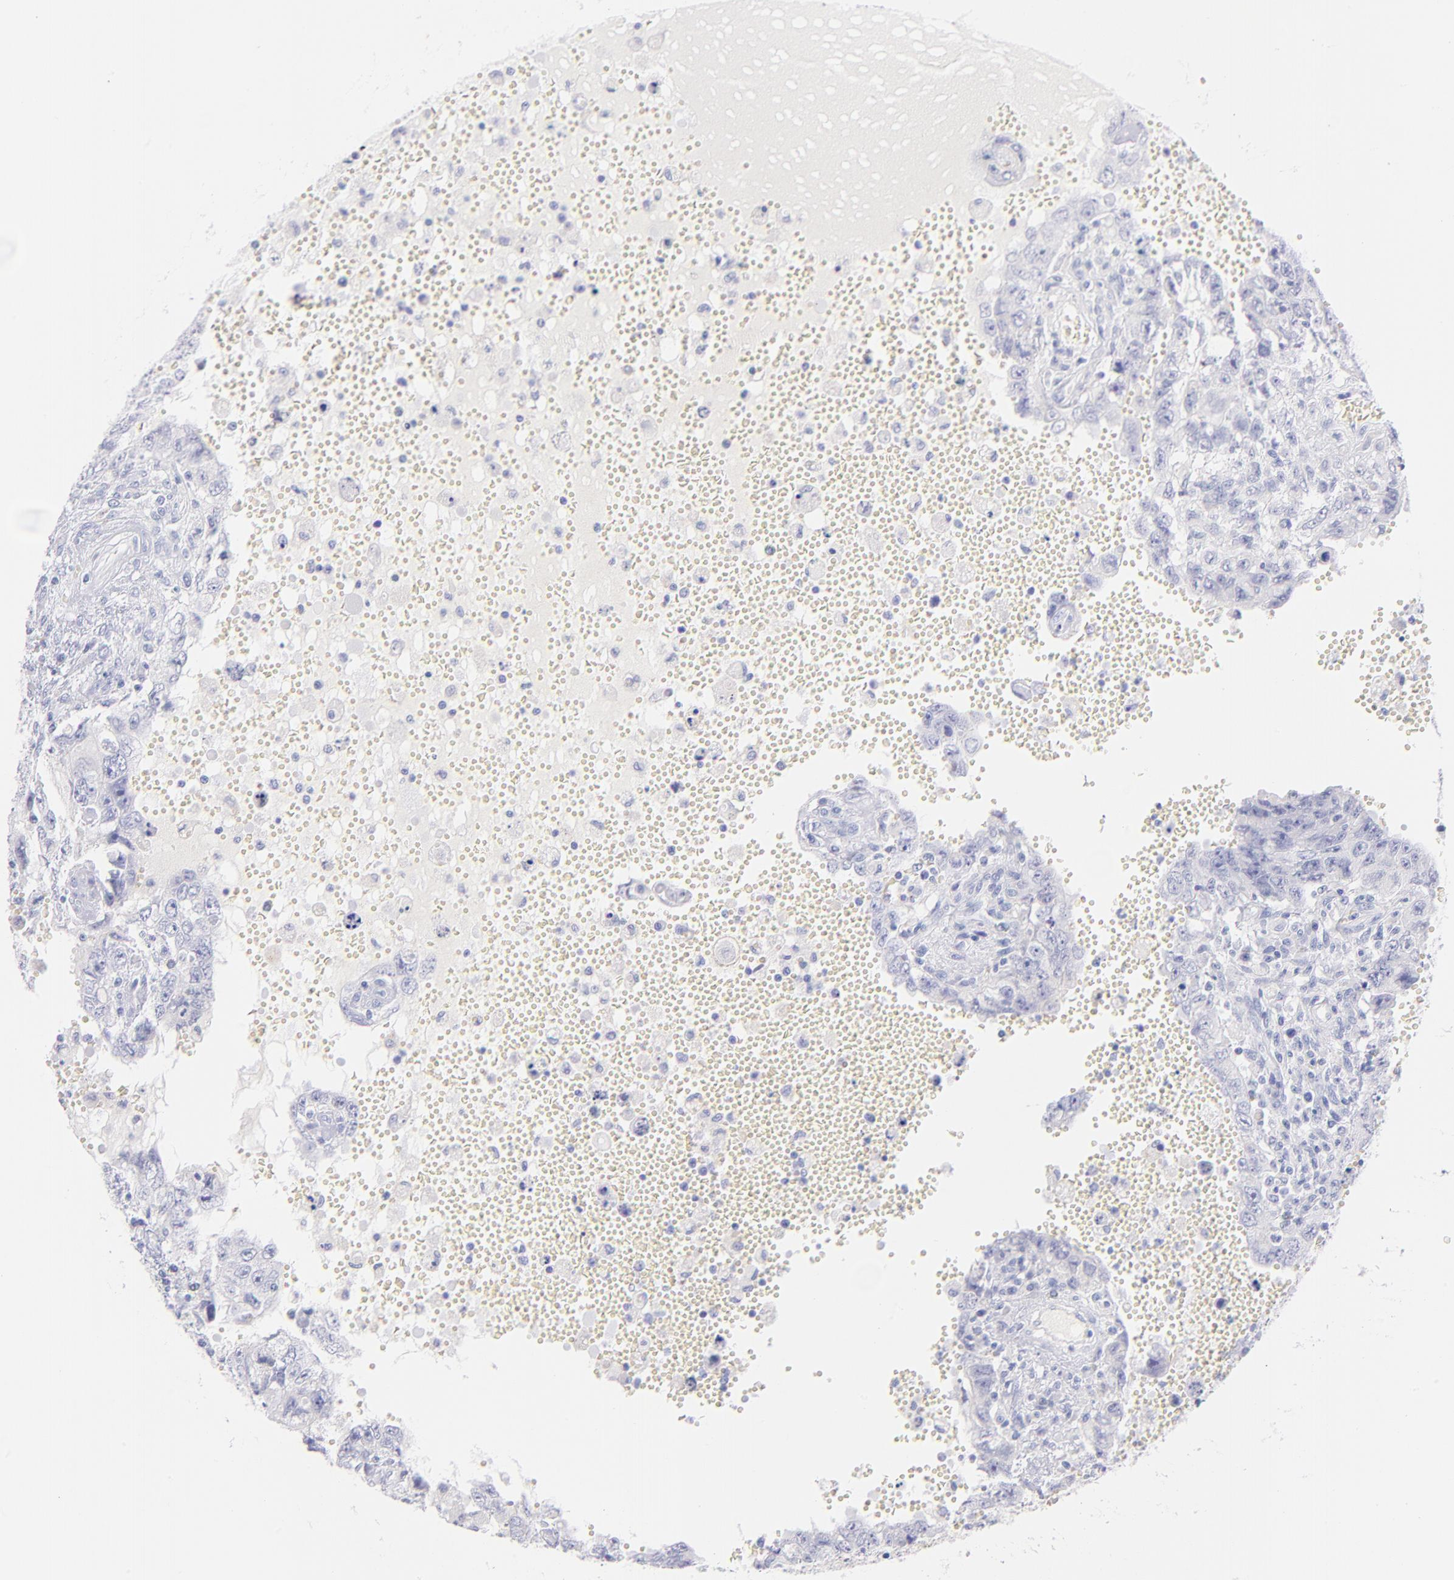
{"staining": {"intensity": "negative", "quantity": "none", "location": "none"}, "tissue": "testis cancer", "cell_type": "Tumor cells", "image_type": "cancer", "snomed": [{"axis": "morphology", "description": "Carcinoma, Embryonal, NOS"}, {"axis": "topography", "description": "Testis"}], "caption": "Histopathology image shows no significant protein positivity in tumor cells of embryonal carcinoma (testis). Nuclei are stained in blue.", "gene": "HP", "patient": {"sex": "male", "age": 26}}